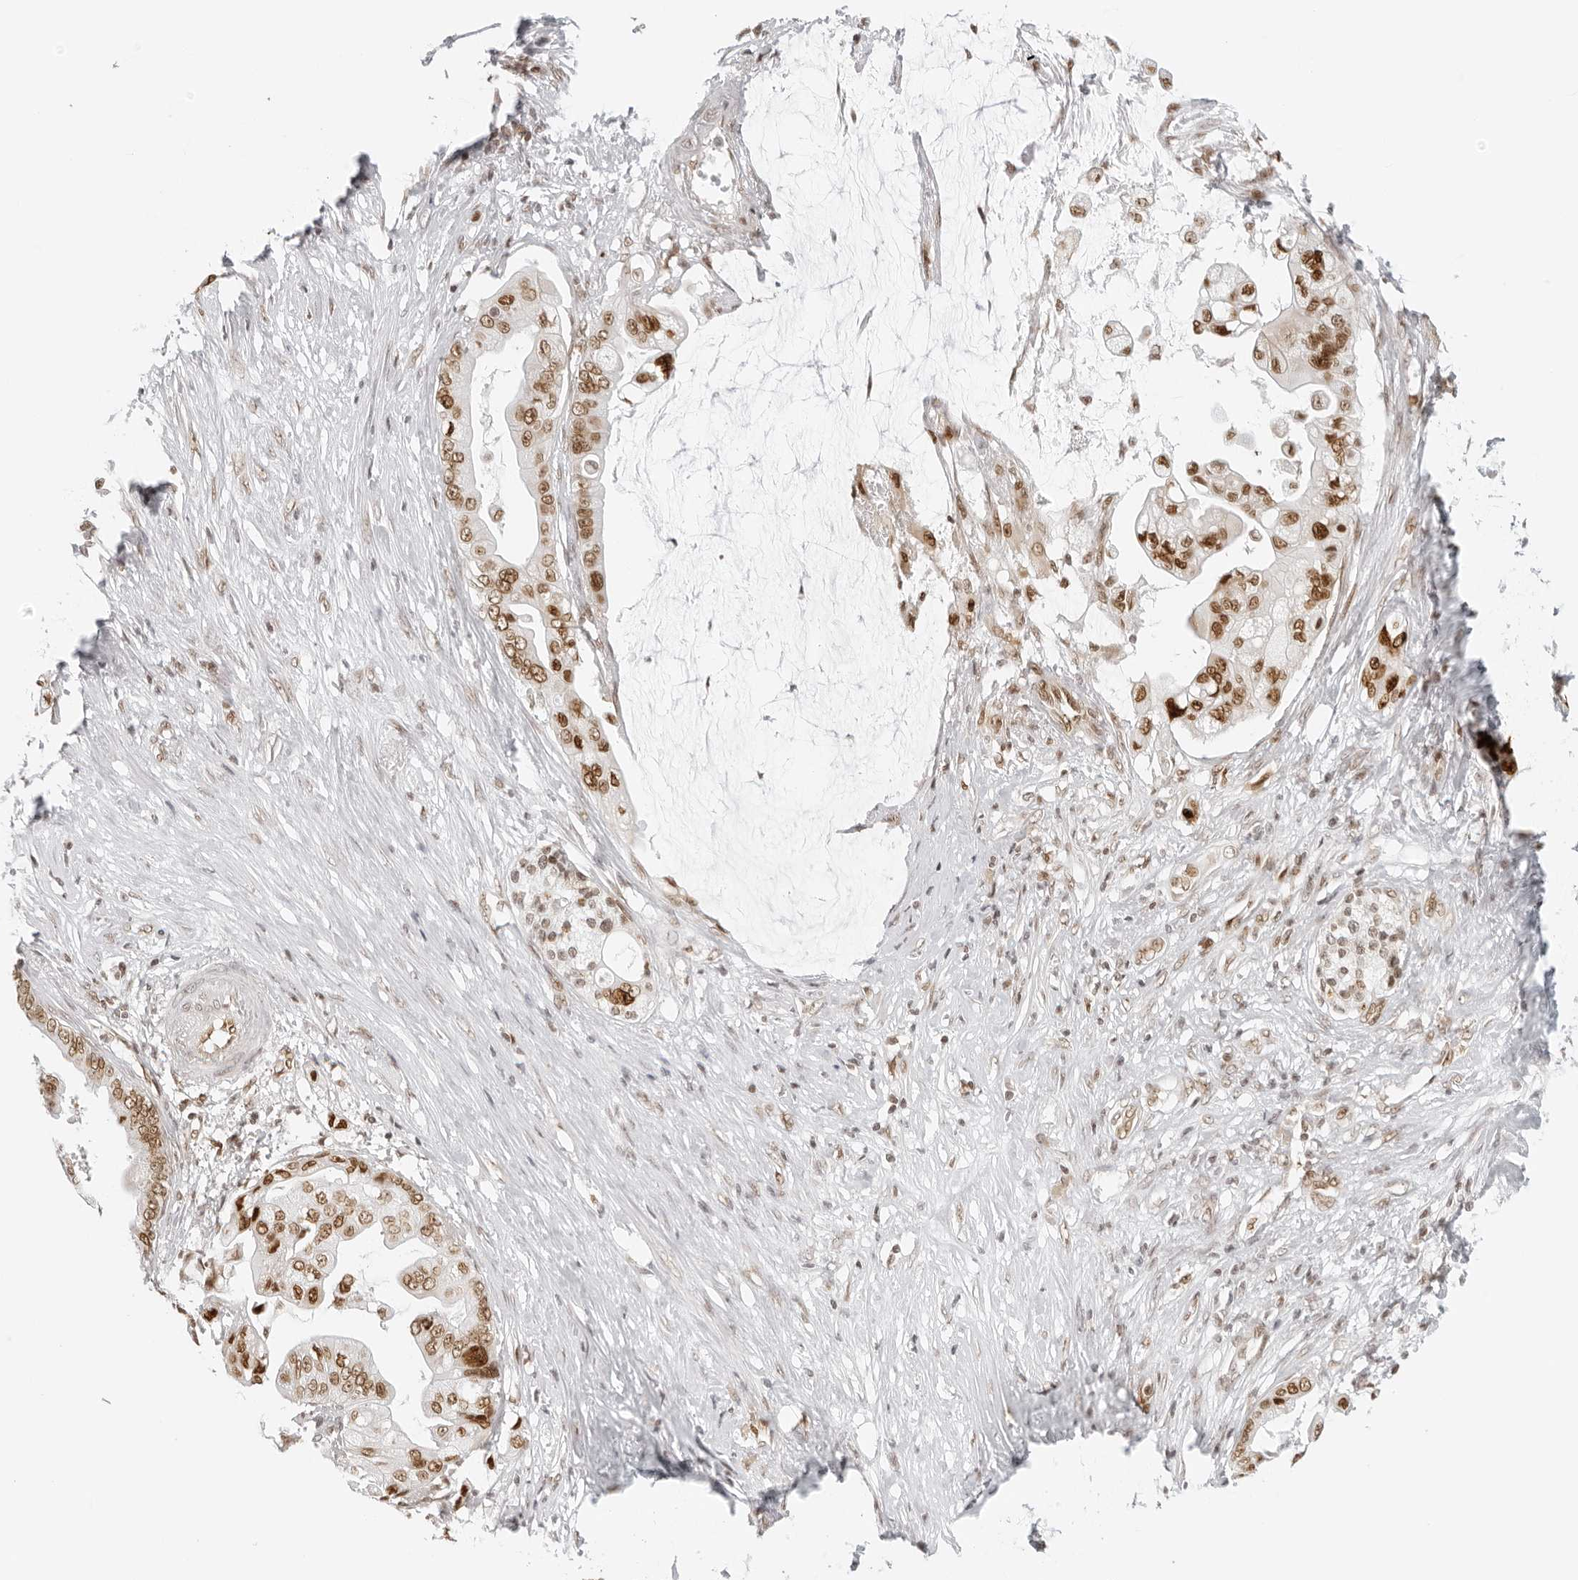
{"staining": {"intensity": "moderate", "quantity": ">75%", "location": "nuclear"}, "tissue": "pancreatic cancer", "cell_type": "Tumor cells", "image_type": "cancer", "snomed": [{"axis": "morphology", "description": "Adenocarcinoma, NOS"}, {"axis": "topography", "description": "Pancreas"}], "caption": "Immunohistochemistry (DAB) staining of pancreatic cancer (adenocarcinoma) reveals moderate nuclear protein expression in about >75% of tumor cells.", "gene": "RCC1", "patient": {"sex": "female", "age": 75}}